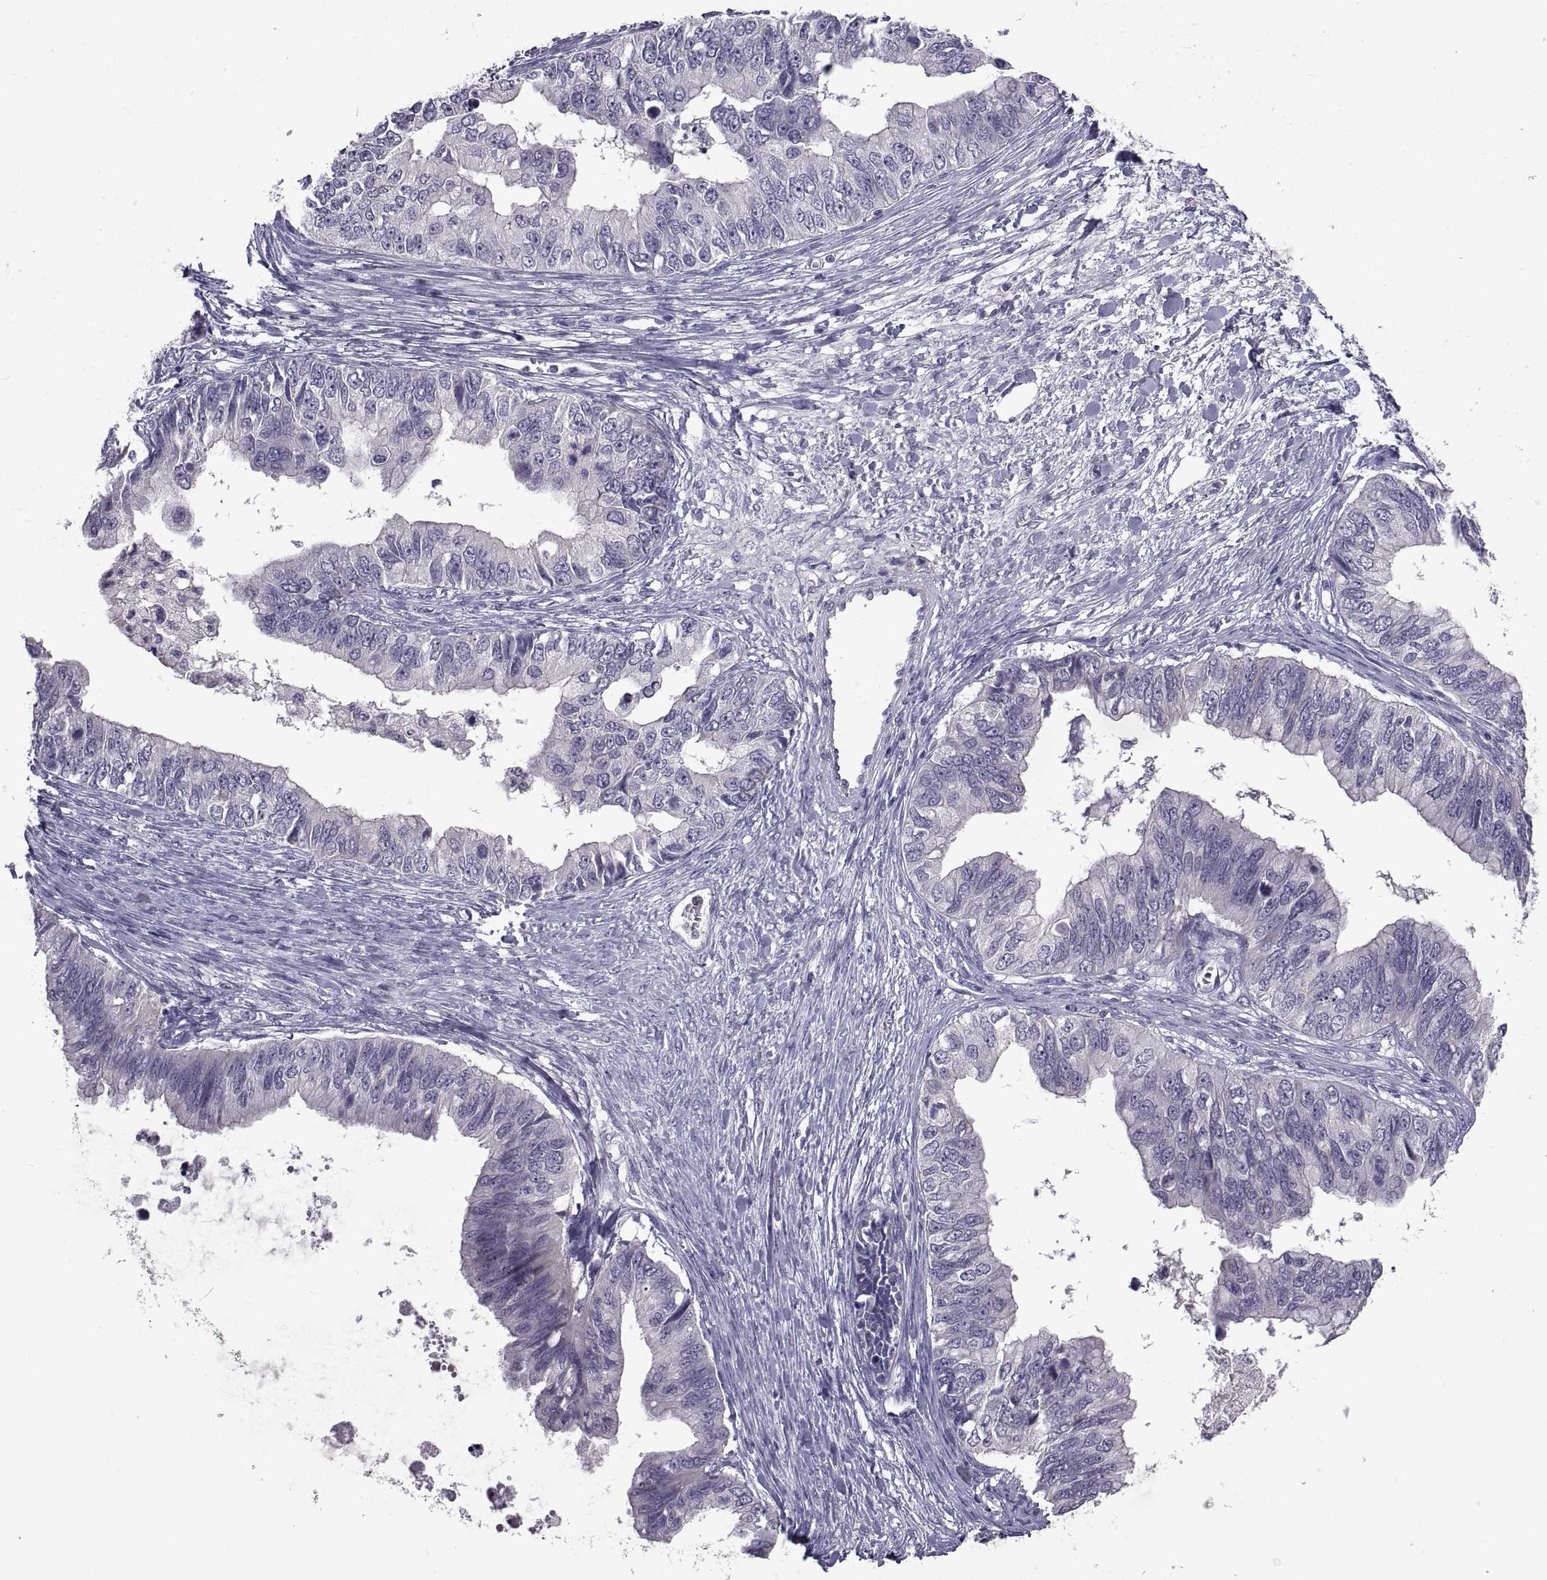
{"staining": {"intensity": "negative", "quantity": "none", "location": "none"}, "tissue": "ovarian cancer", "cell_type": "Tumor cells", "image_type": "cancer", "snomed": [{"axis": "morphology", "description": "Cystadenocarcinoma, mucinous, NOS"}, {"axis": "topography", "description": "Ovary"}], "caption": "Tumor cells show no significant protein staining in ovarian cancer (mucinous cystadenocarcinoma).", "gene": "NPTX2", "patient": {"sex": "female", "age": 76}}